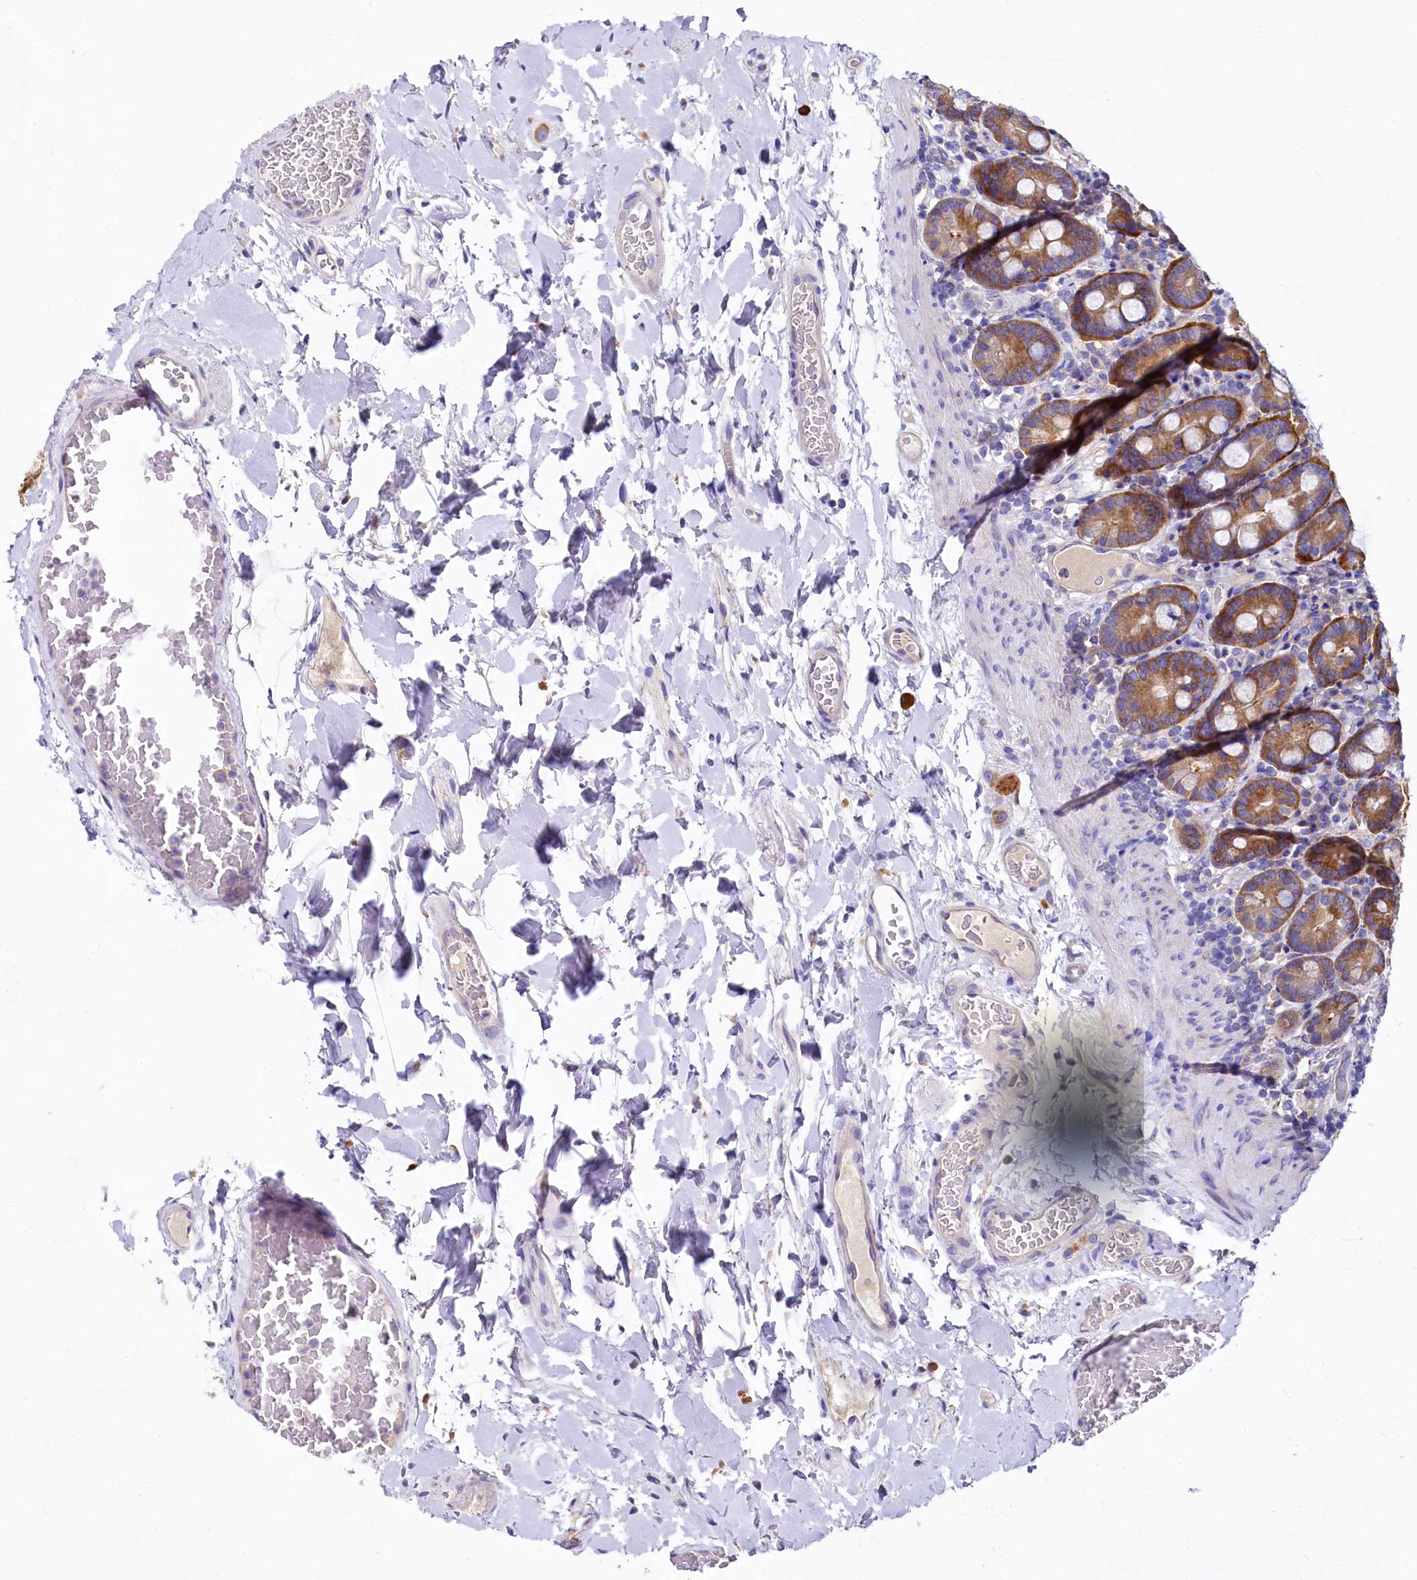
{"staining": {"intensity": "strong", "quantity": ">75%", "location": "cytoplasmic/membranous"}, "tissue": "duodenum", "cell_type": "Glandular cells", "image_type": "normal", "snomed": [{"axis": "morphology", "description": "Normal tissue, NOS"}, {"axis": "topography", "description": "Duodenum"}], "caption": "DAB (3,3'-diaminobenzidine) immunohistochemical staining of unremarkable duodenum shows strong cytoplasmic/membranous protein positivity in approximately >75% of glandular cells. The staining is performed using DAB brown chromogen to label protein expression. The nuclei are counter-stained blue using hematoxylin.", "gene": "QARS1", "patient": {"sex": "male", "age": 55}}